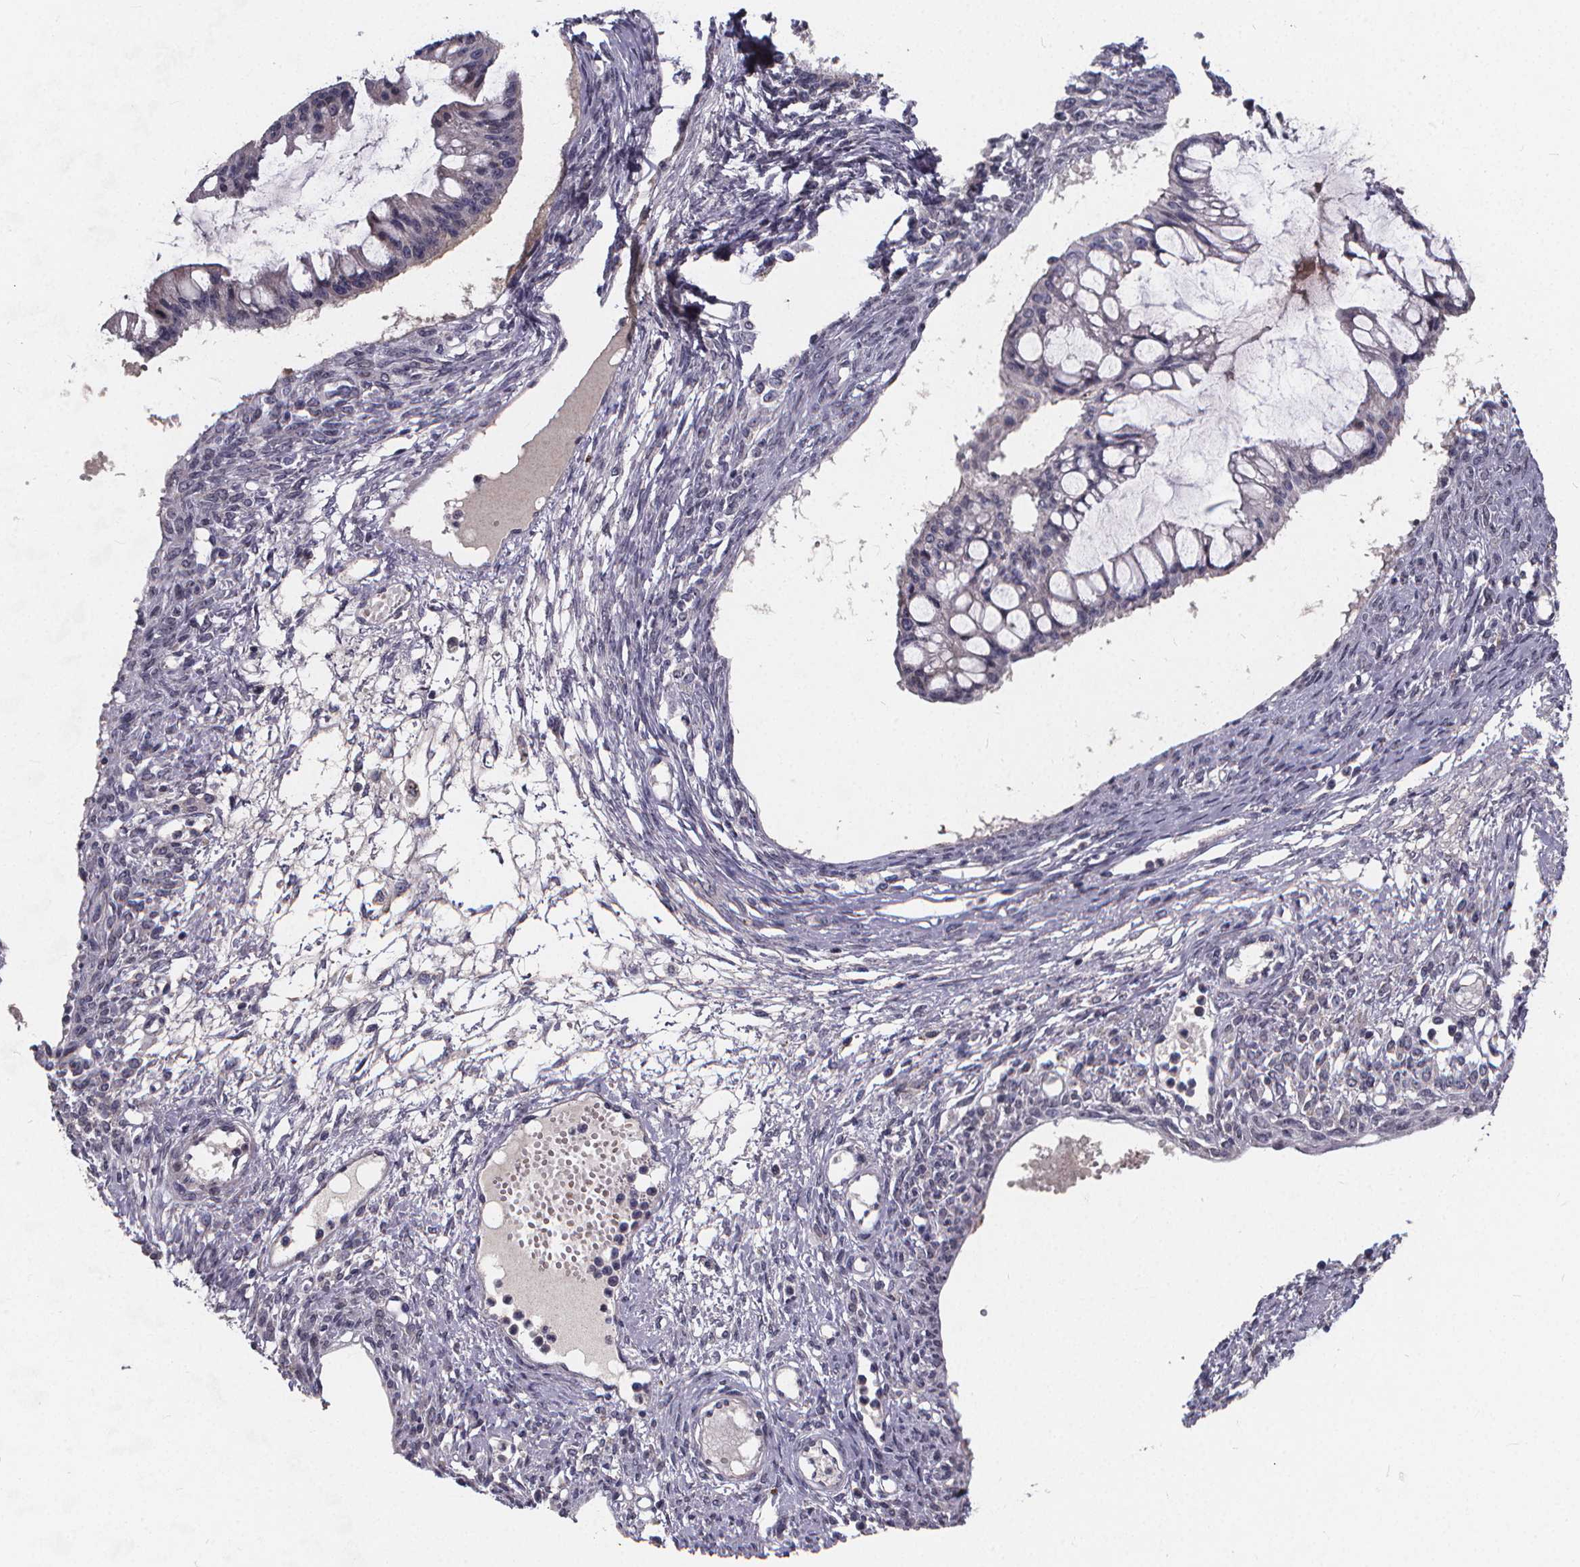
{"staining": {"intensity": "negative", "quantity": "none", "location": "none"}, "tissue": "ovarian cancer", "cell_type": "Tumor cells", "image_type": "cancer", "snomed": [{"axis": "morphology", "description": "Cystadenocarcinoma, mucinous, NOS"}, {"axis": "topography", "description": "Ovary"}], "caption": "Immunohistochemistry micrograph of human ovarian mucinous cystadenocarcinoma stained for a protein (brown), which exhibits no expression in tumor cells. The staining was performed using DAB (3,3'-diaminobenzidine) to visualize the protein expression in brown, while the nuclei were stained in blue with hematoxylin (Magnification: 20x).", "gene": "AGT", "patient": {"sex": "female", "age": 73}}